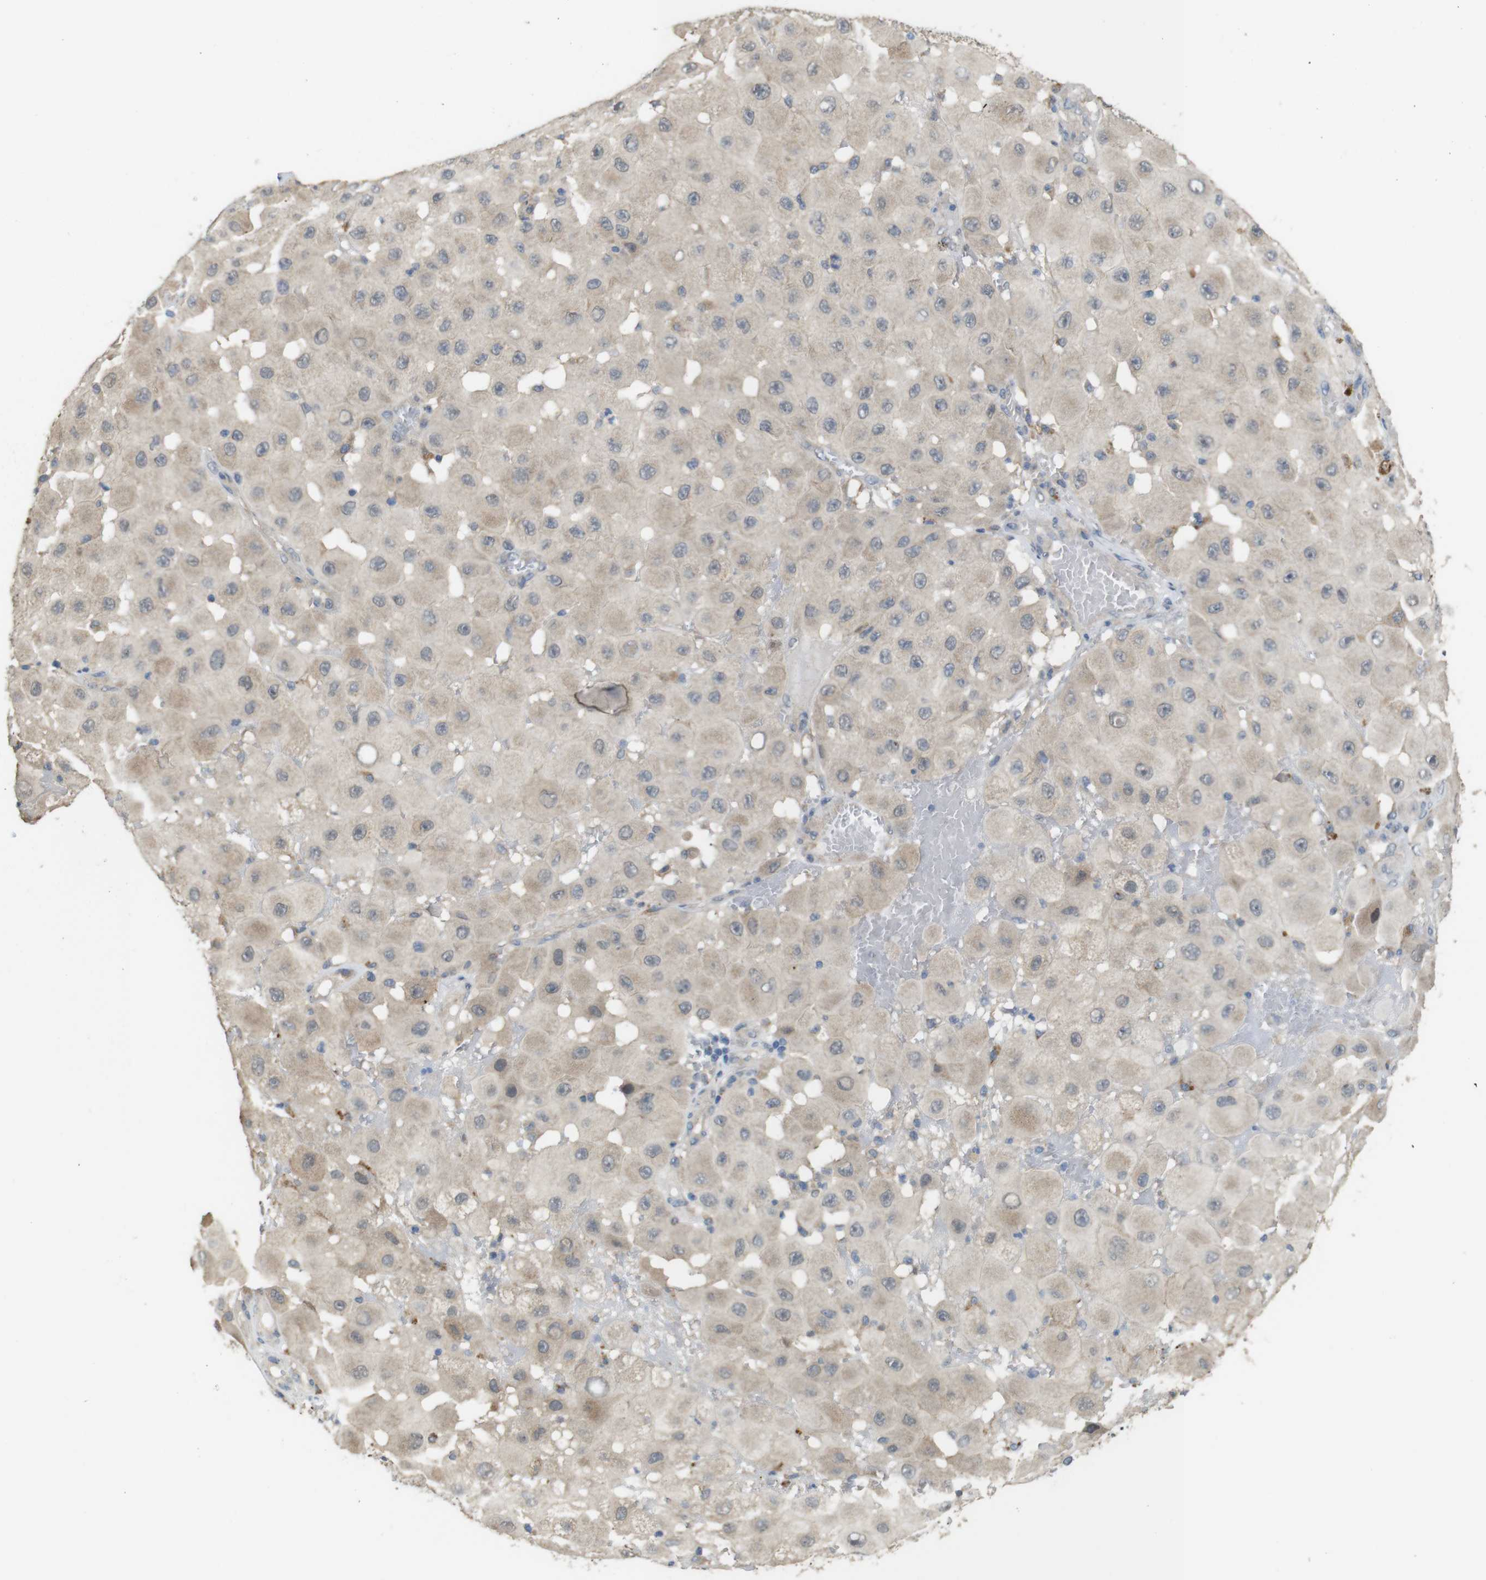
{"staining": {"intensity": "weak", "quantity": "<25%", "location": "cytoplasmic/membranous"}, "tissue": "melanoma", "cell_type": "Tumor cells", "image_type": "cancer", "snomed": [{"axis": "morphology", "description": "Malignant melanoma, NOS"}, {"axis": "topography", "description": "Skin"}], "caption": "An image of human melanoma is negative for staining in tumor cells.", "gene": "CDC34", "patient": {"sex": "female", "age": 81}}